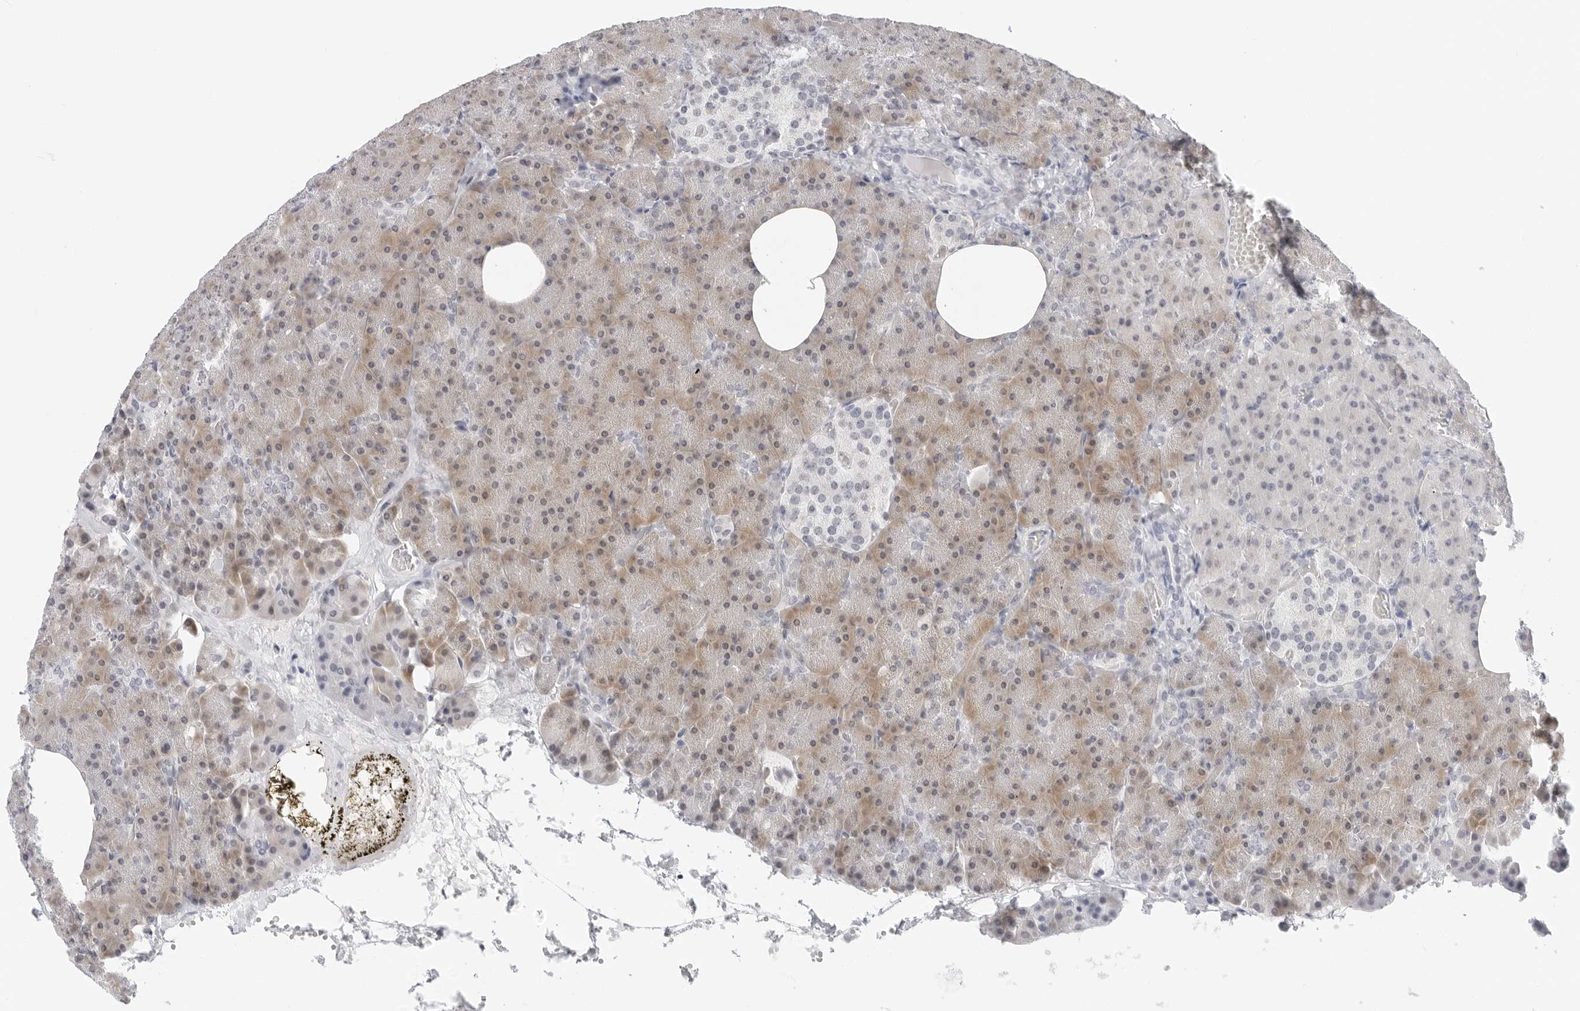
{"staining": {"intensity": "moderate", "quantity": ">75%", "location": "cytoplasmic/membranous,nuclear"}, "tissue": "pancreas", "cell_type": "Exocrine glandular cells", "image_type": "normal", "snomed": [{"axis": "morphology", "description": "Normal tissue, NOS"}, {"axis": "morphology", "description": "Carcinoid, malignant, NOS"}, {"axis": "topography", "description": "Pancreas"}], "caption": "Benign pancreas was stained to show a protein in brown. There is medium levels of moderate cytoplasmic/membranous,nuclear expression in approximately >75% of exocrine glandular cells. (DAB = brown stain, brightfield microscopy at high magnification).", "gene": "EDN2", "patient": {"sex": "female", "age": 35}}